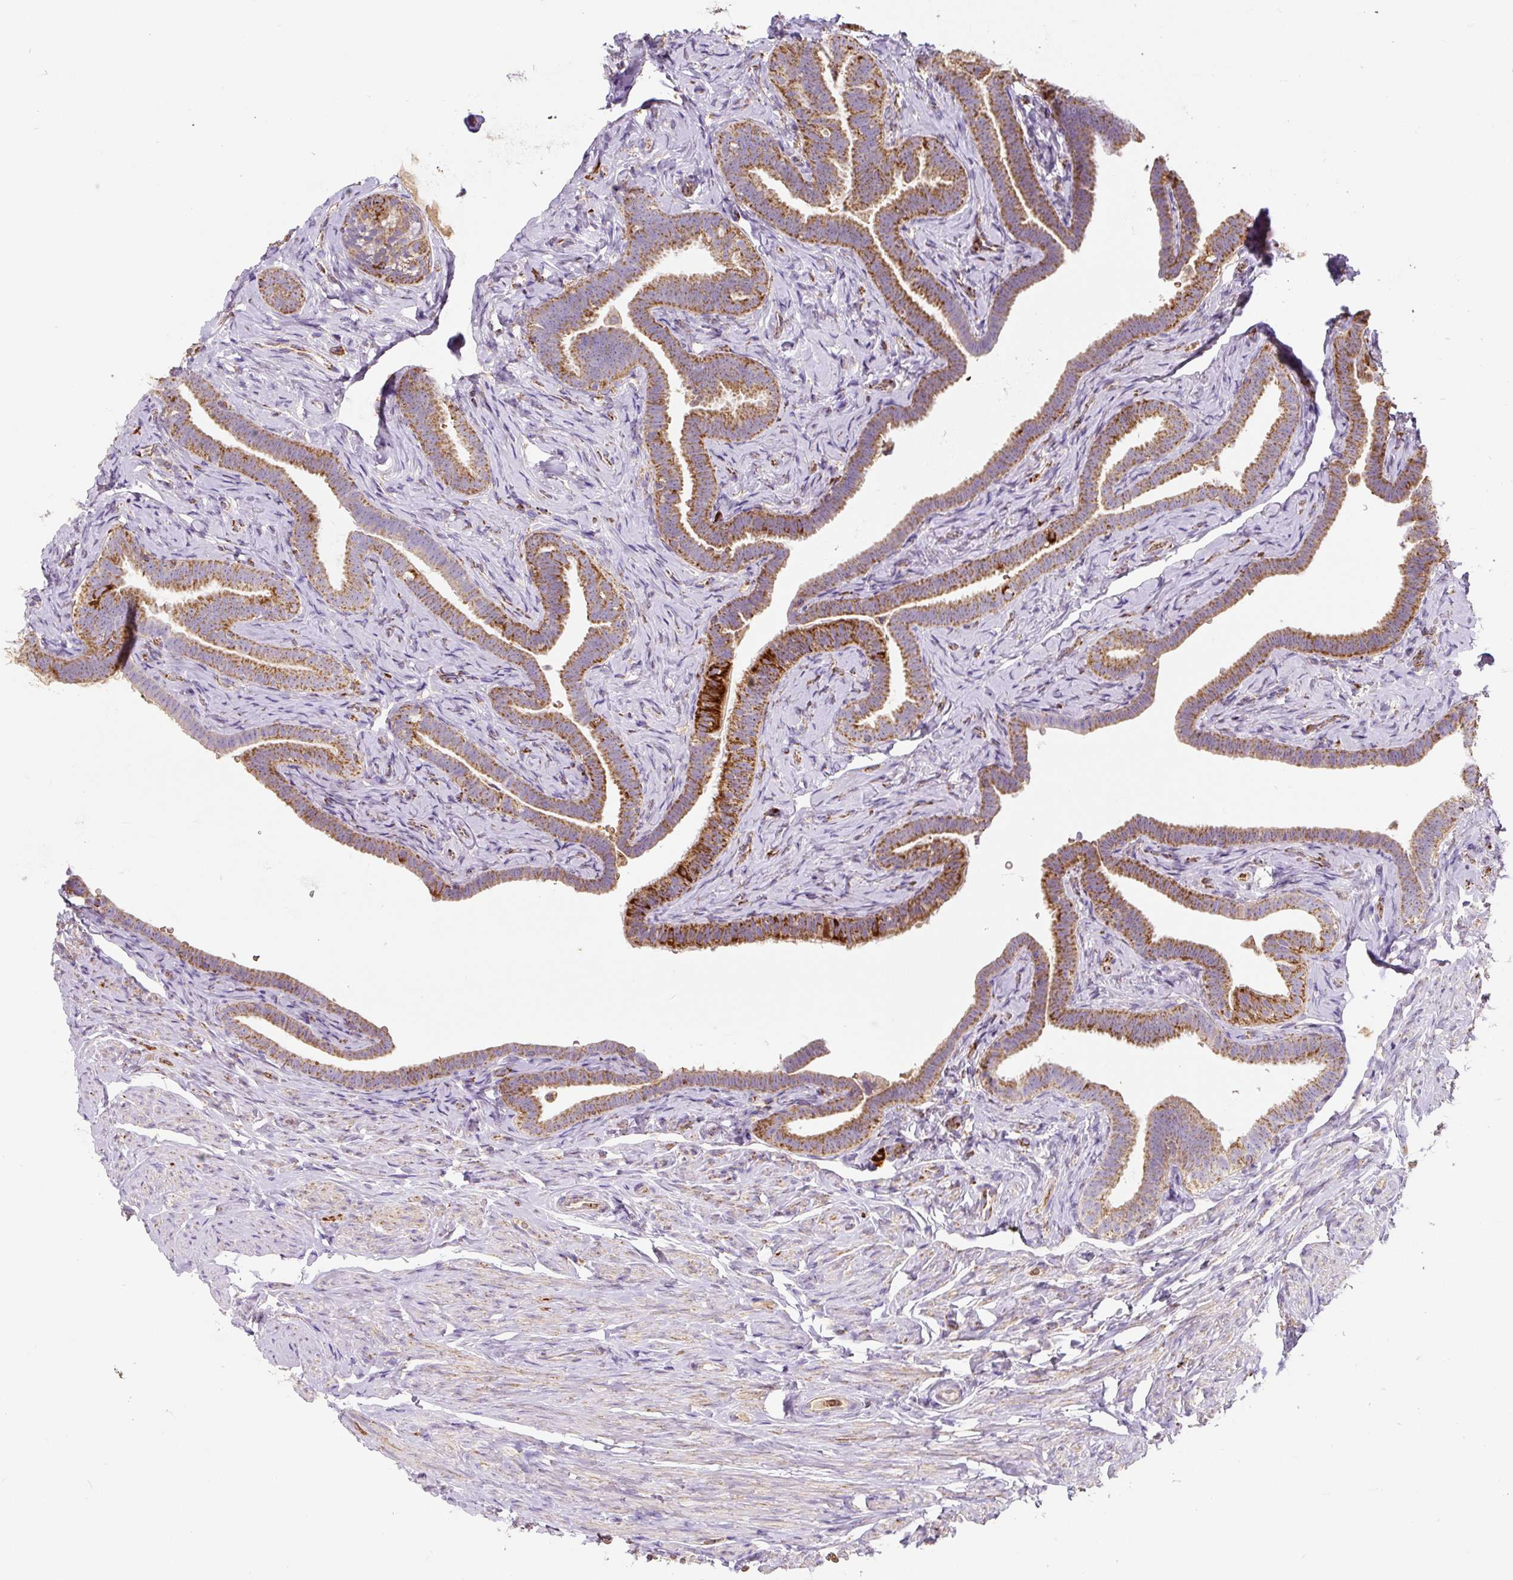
{"staining": {"intensity": "strong", "quantity": ">75%", "location": "cytoplasmic/membranous"}, "tissue": "fallopian tube", "cell_type": "Glandular cells", "image_type": "normal", "snomed": [{"axis": "morphology", "description": "Normal tissue, NOS"}, {"axis": "topography", "description": "Fallopian tube"}], "caption": "Strong cytoplasmic/membranous positivity is present in approximately >75% of glandular cells in unremarkable fallopian tube.", "gene": "MT", "patient": {"sex": "female", "age": 69}}